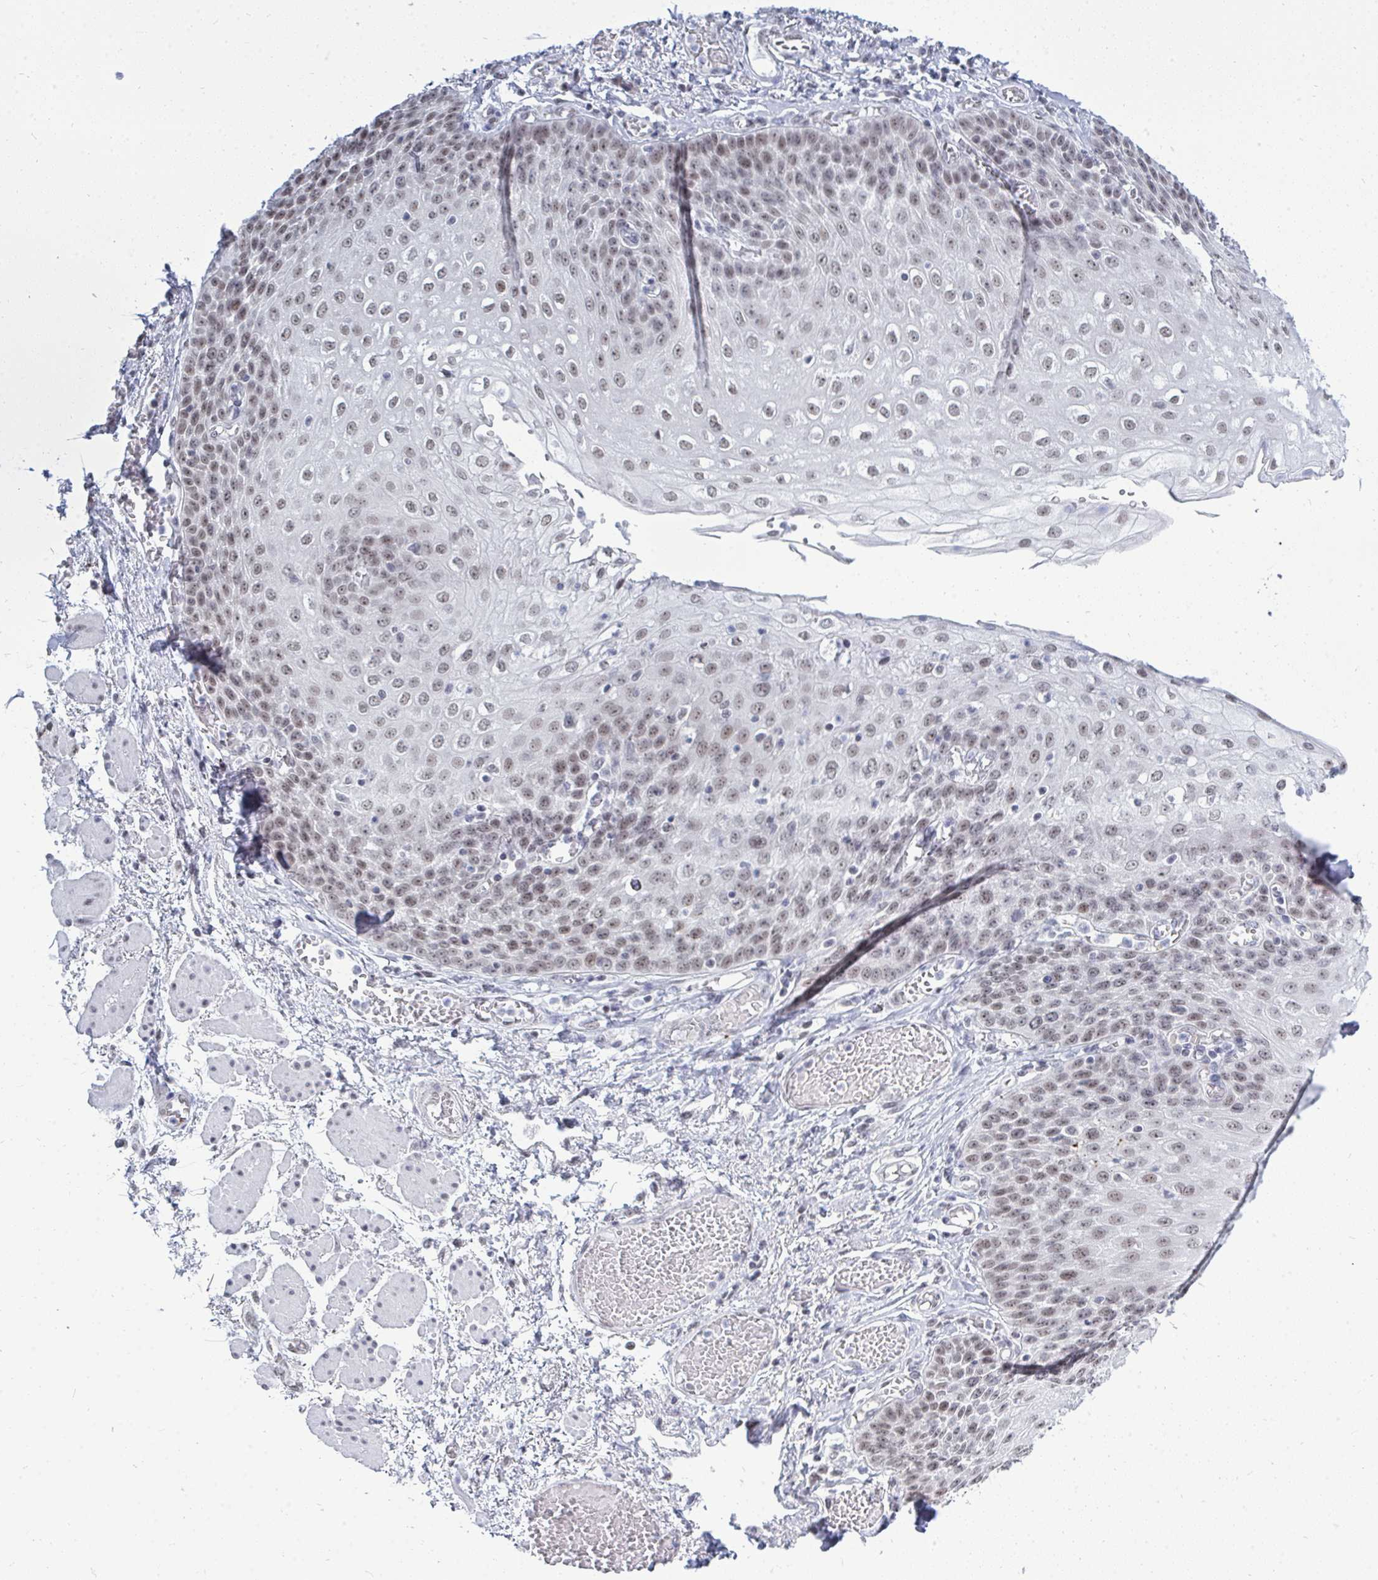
{"staining": {"intensity": "moderate", "quantity": "25%-75%", "location": "nuclear"}, "tissue": "esophagus", "cell_type": "Squamous epithelial cells", "image_type": "normal", "snomed": [{"axis": "morphology", "description": "Normal tissue, NOS"}, {"axis": "morphology", "description": "Adenocarcinoma, NOS"}, {"axis": "topography", "description": "Esophagus"}], "caption": "Human esophagus stained for a protein (brown) reveals moderate nuclear positive staining in approximately 25%-75% of squamous epithelial cells.", "gene": "TRIP12", "patient": {"sex": "male", "age": 81}}